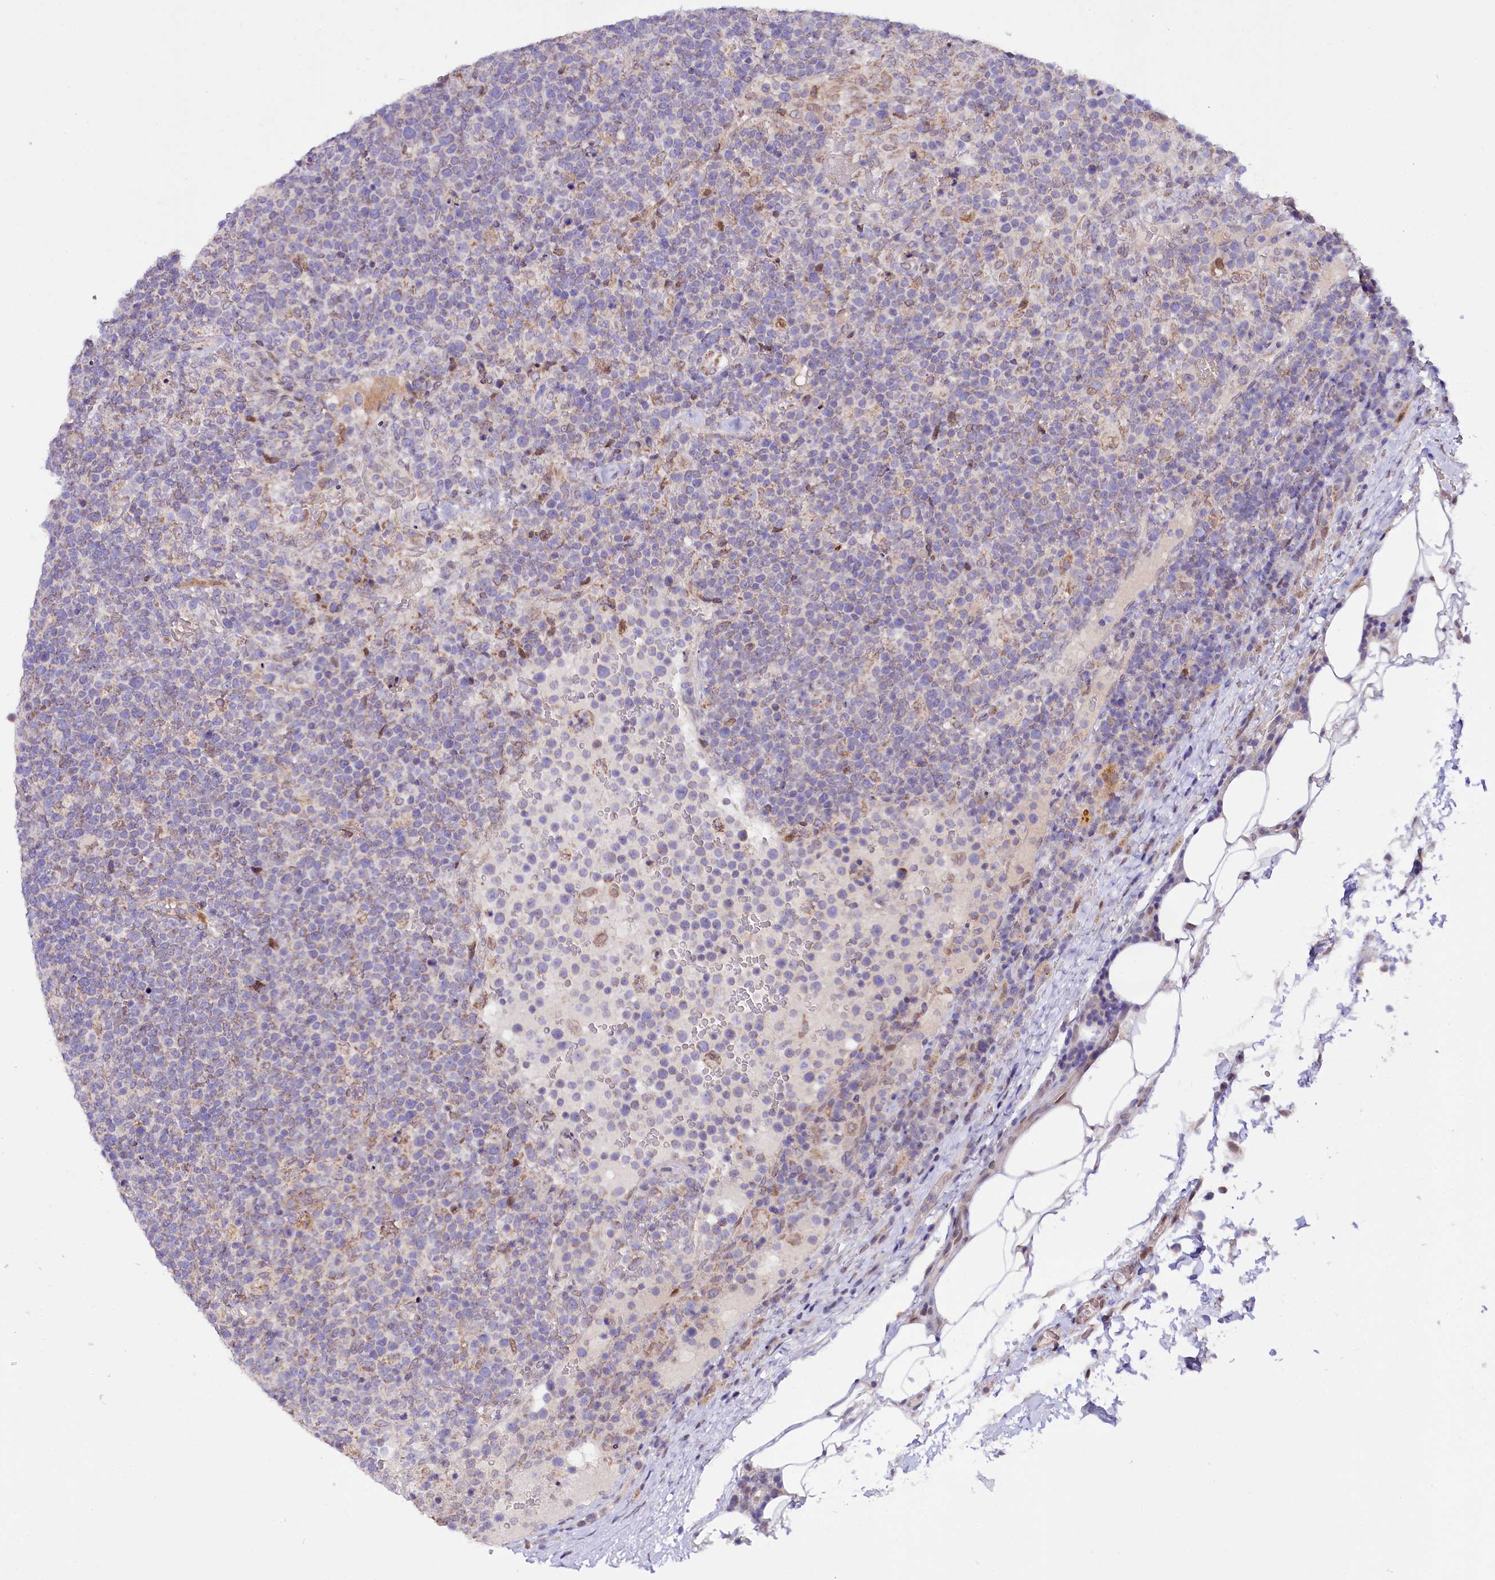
{"staining": {"intensity": "negative", "quantity": "none", "location": "none"}, "tissue": "lymphoma", "cell_type": "Tumor cells", "image_type": "cancer", "snomed": [{"axis": "morphology", "description": "Malignant lymphoma, non-Hodgkin's type, High grade"}, {"axis": "topography", "description": "Lymph node"}], "caption": "This photomicrograph is of high-grade malignant lymphoma, non-Hodgkin's type stained with immunohistochemistry (IHC) to label a protein in brown with the nuclei are counter-stained blue. There is no expression in tumor cells. (DAB (3,3'-diaminobenzidine) immunohistochemistry, high magnification).", "gene": "ZNF226", "patient": {"sex": "male", "age": 61}}